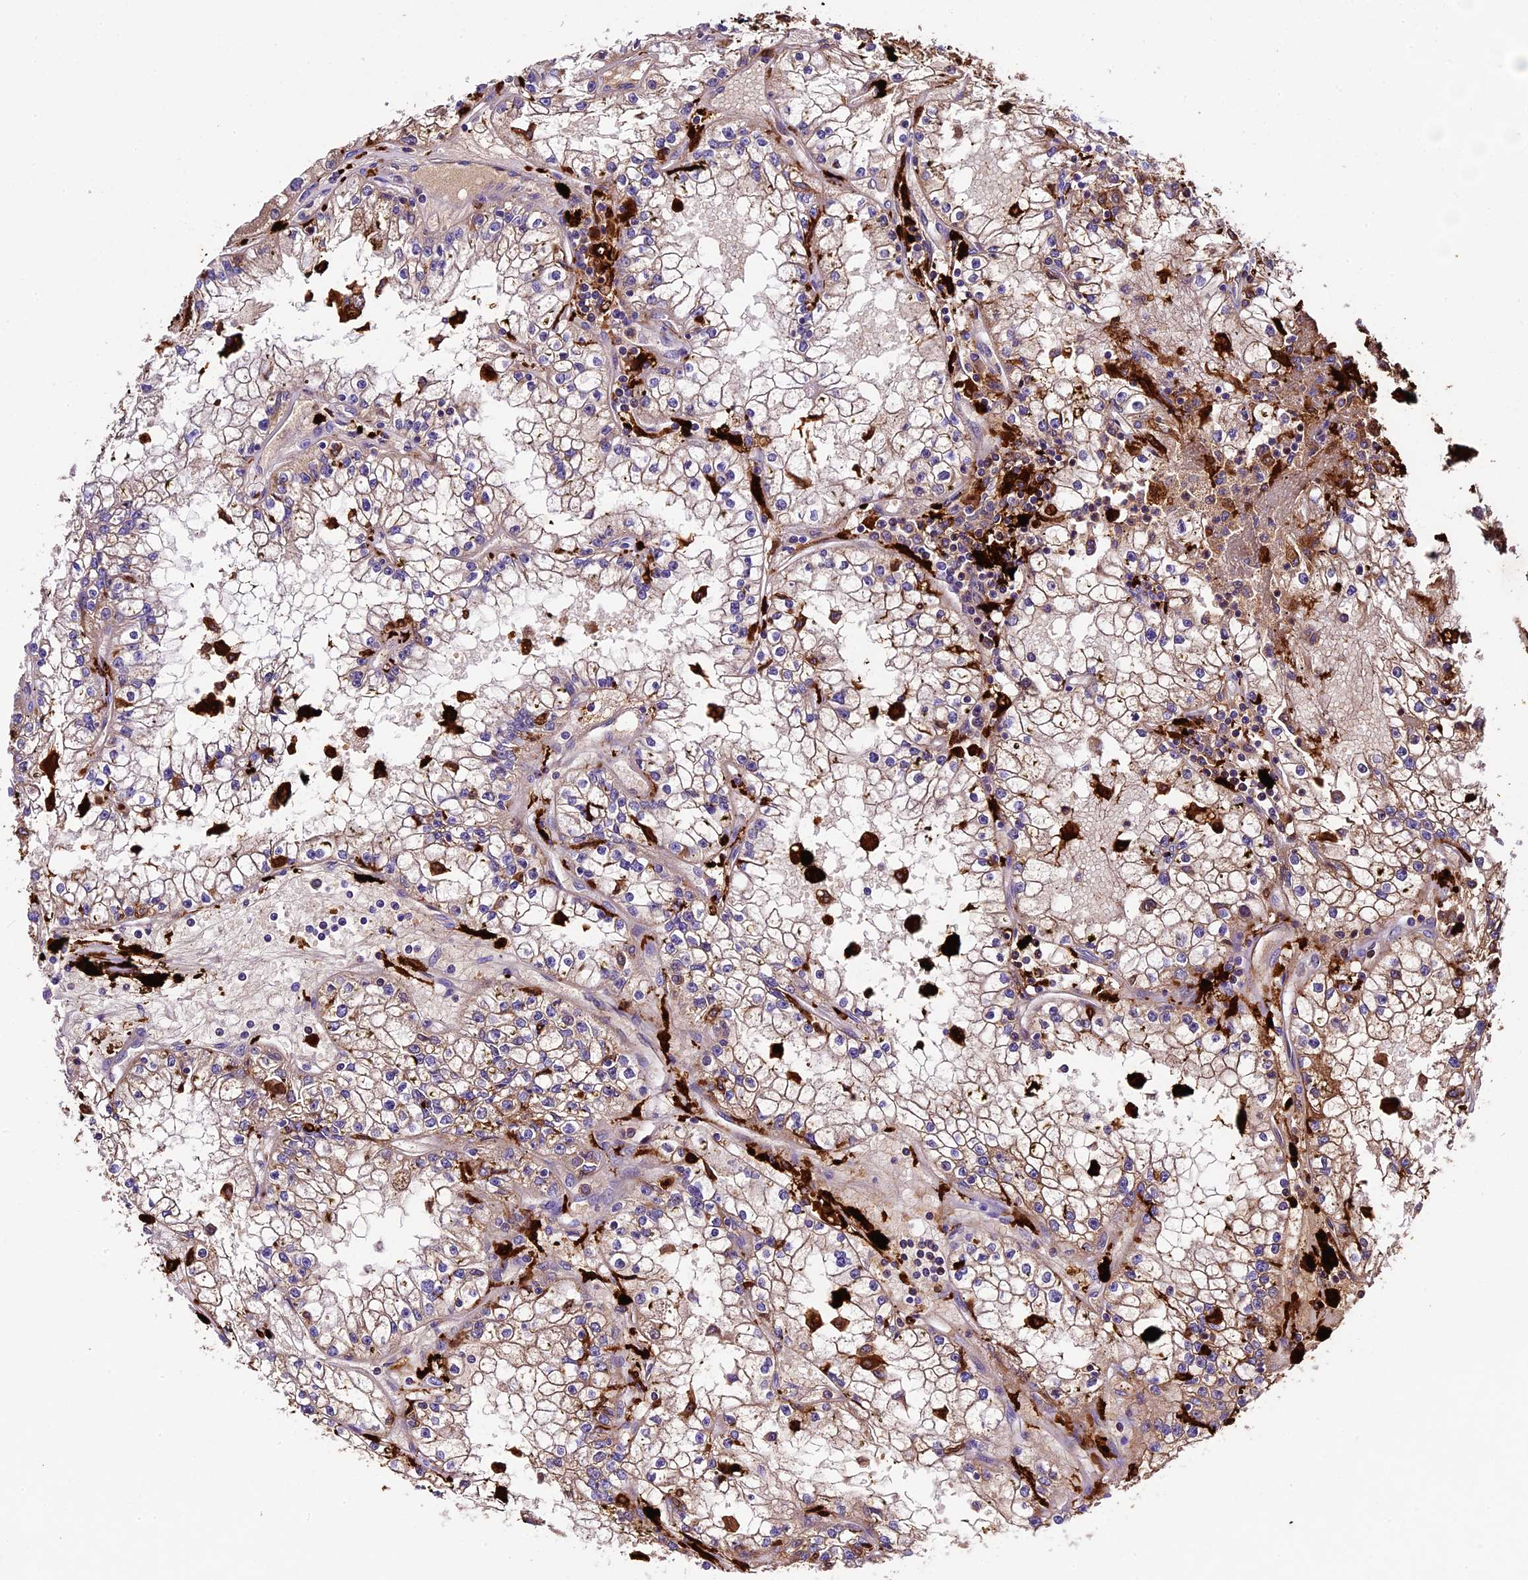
{"staining": {"intensity": "weak", "quantity": "25%-75%", "location": "cytoplasmic/membranous"}, "tissue": "renal cancer", "cell_type": "Tumor cells", "image_type": "cancer", "snomed": [{"axis": "morphology", "description": "Adenocarcinoma, NOS"}, {"axis": "topography", "description": "Kidney"}], "caption": "A histopathology image of human renal cancer (adenocarcinoma) stained for a protein exhibits weak cytoplasmic/membranous brown staining in tumor cells.", "gene": "CILP2", "patient": {"sex": "male", "age": 56}}